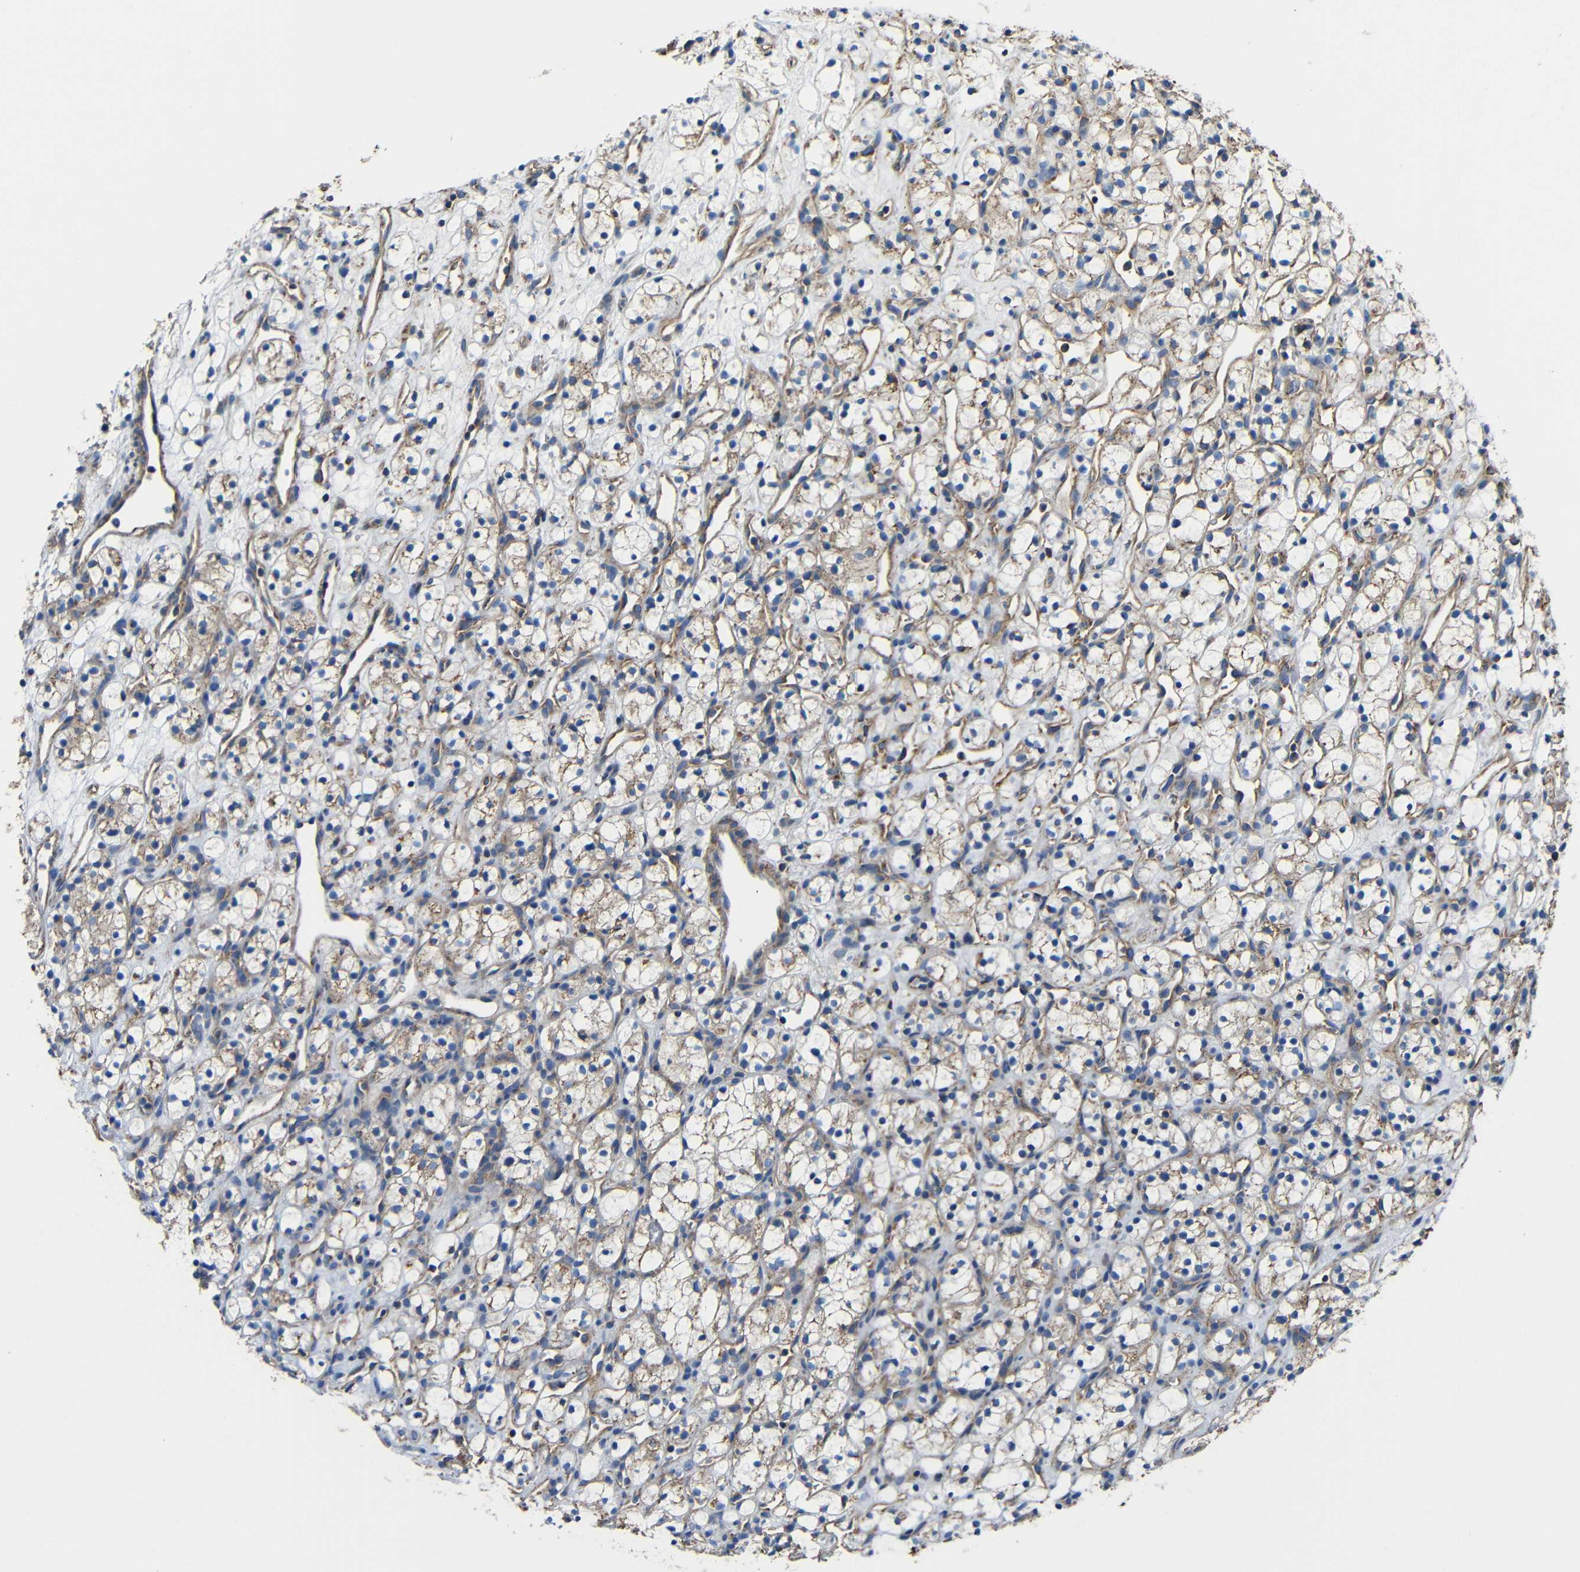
{"staining": {"intensity": "weak", "quantity": ">75%", "location": "cytoplasmic/membranous"}, "tissue": "renal cancer", "cell_type": "Tumor cells", "image_type": "cancer", "snomed": [{"axis": "morphology", "description": "Adenocarcinoma, NOS"}, {"axis": "topography", "description": "Kidney"}], "caption": "Protein staining displays weak cytoplasmic/membranous positivity in about >75% of tumor cells in adenocarcinoma (renal).", "gene": "INTS6L", "patient": {"sex": "female", "age": 60}}